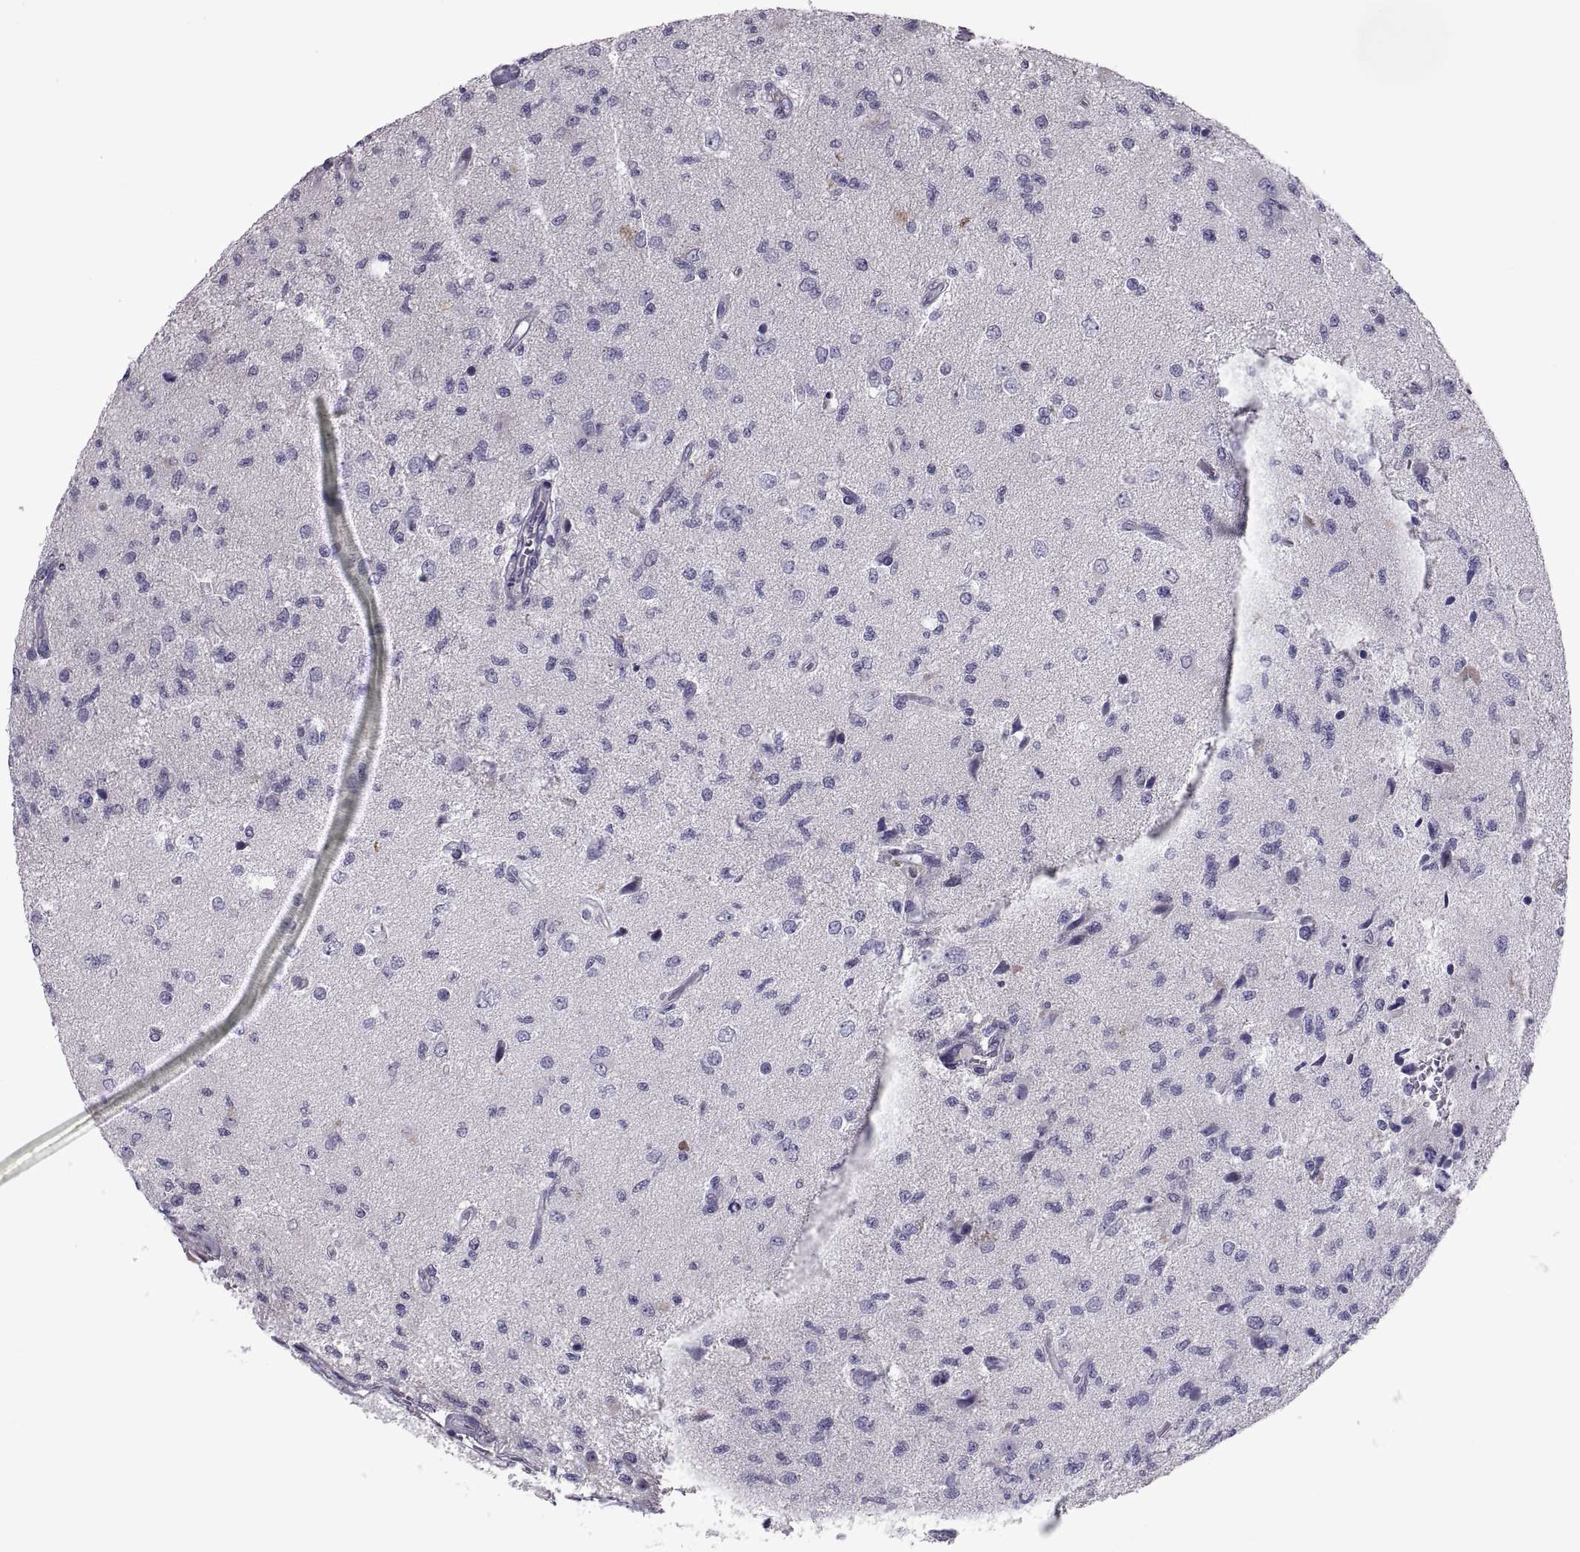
{"staining": {"intensity": "negative", "quantity": "none", "location": "none"}, "tissue": "glioma", "cell_type": "Tumor cells", "image_type": "cancer", "snomed": [{"axis": "morphology", "description": "Glioma, malignant, High grade"}, {"axis": "topography", "description": "Brain"}], "caption": "This is an immunohistochemistry histopathology image of human glioma. There is no positivity in tumor cells.", "gene": "PDZRN4", "patient": {"sex": "male", "age": 56}}